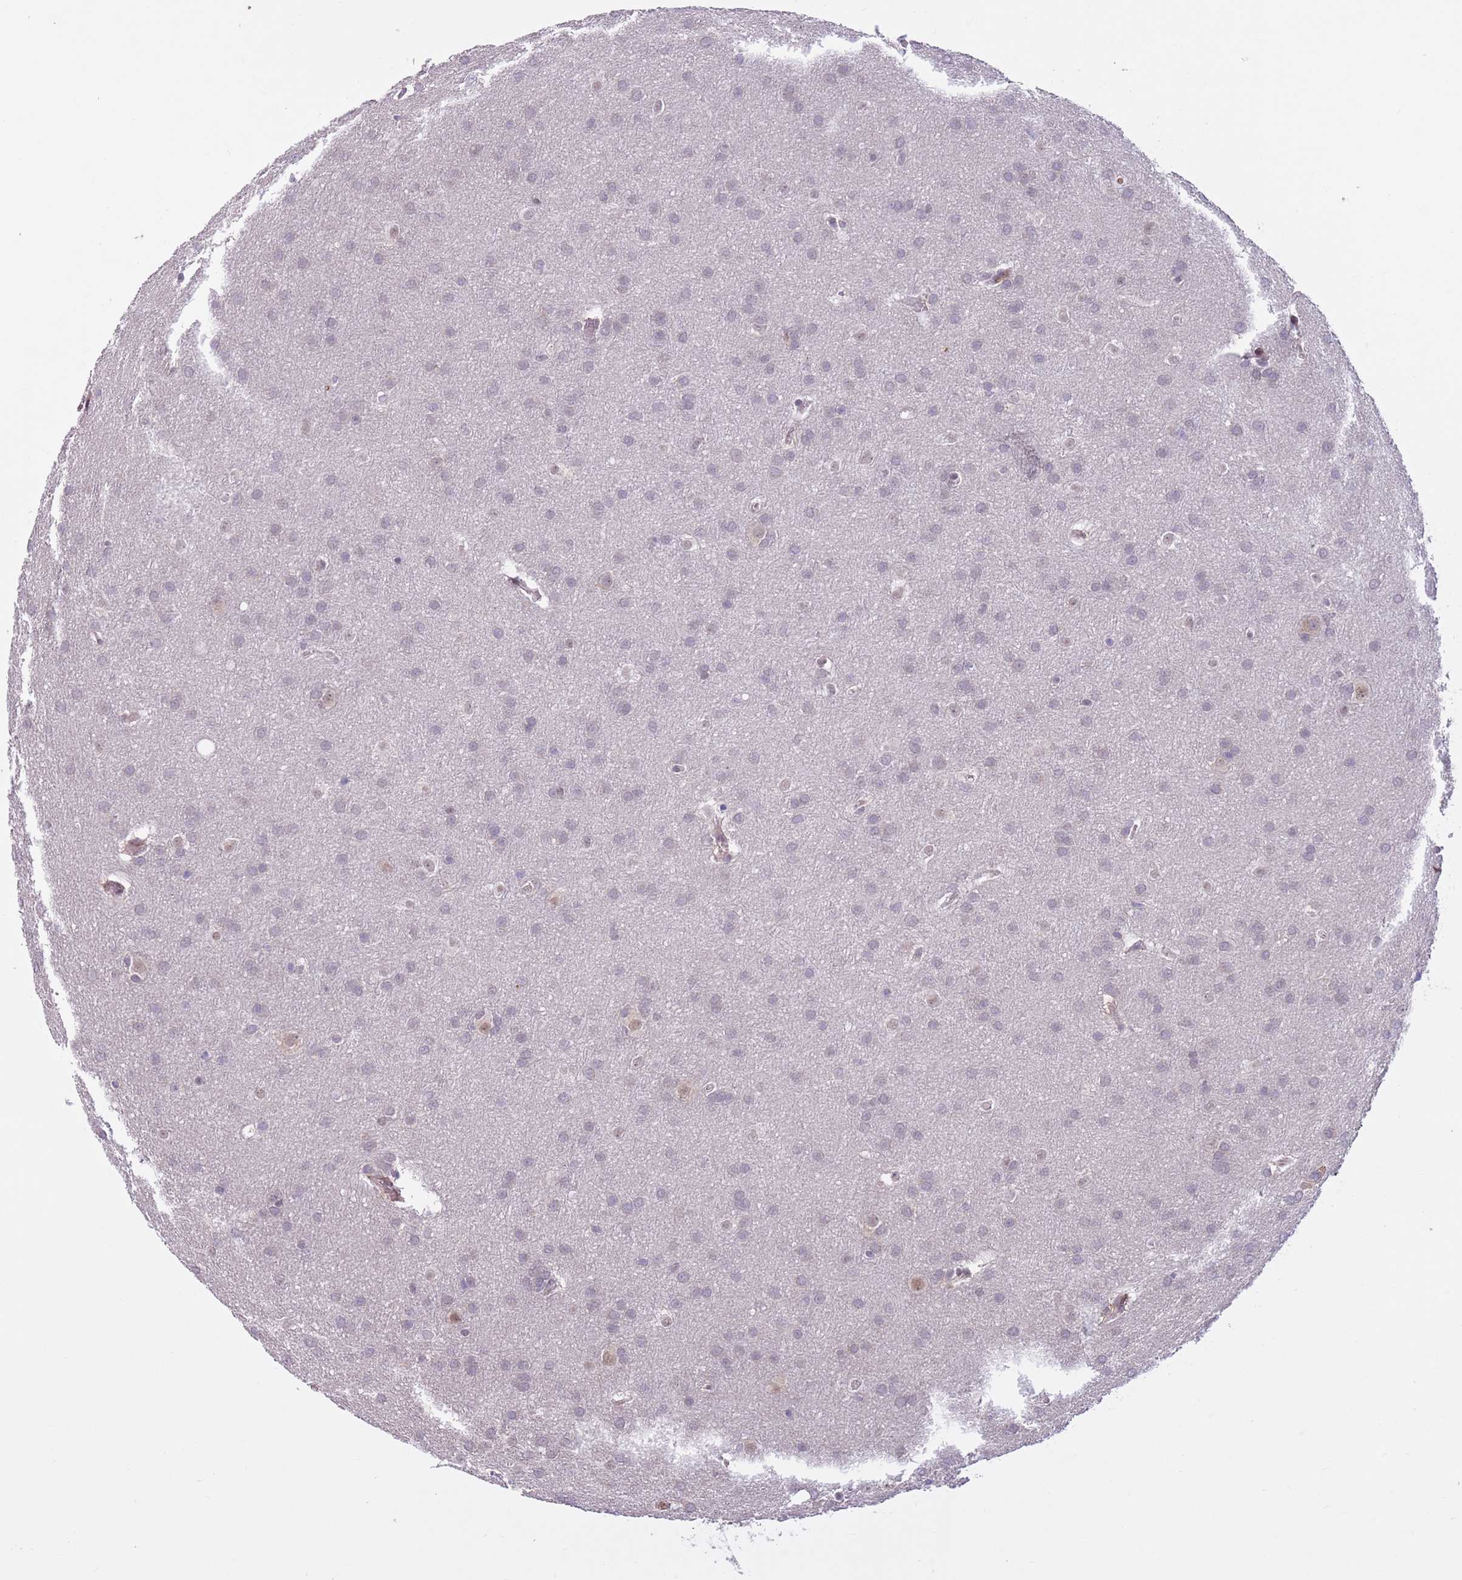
{"staining": {"intensity": "negative", "quantity": "none", "location": "none"}, "tissue": "glioma", "cell_type": "Tumor cells", "image_type": "cancer", "snomed": [{"axis": "morphology", "description": "Glioma, malignant, Low grade"}, {"axis": "topography", "description": "Brain"}], "caption": "This image is of malignant glioma (low-grade) stained with immunohistochemistry to label a protein in brown with the nuclei are counter-stained blue. There is no expression in tumor cells.", "gene": "JAML", "patient": {"sex": "female", "age": 32}}